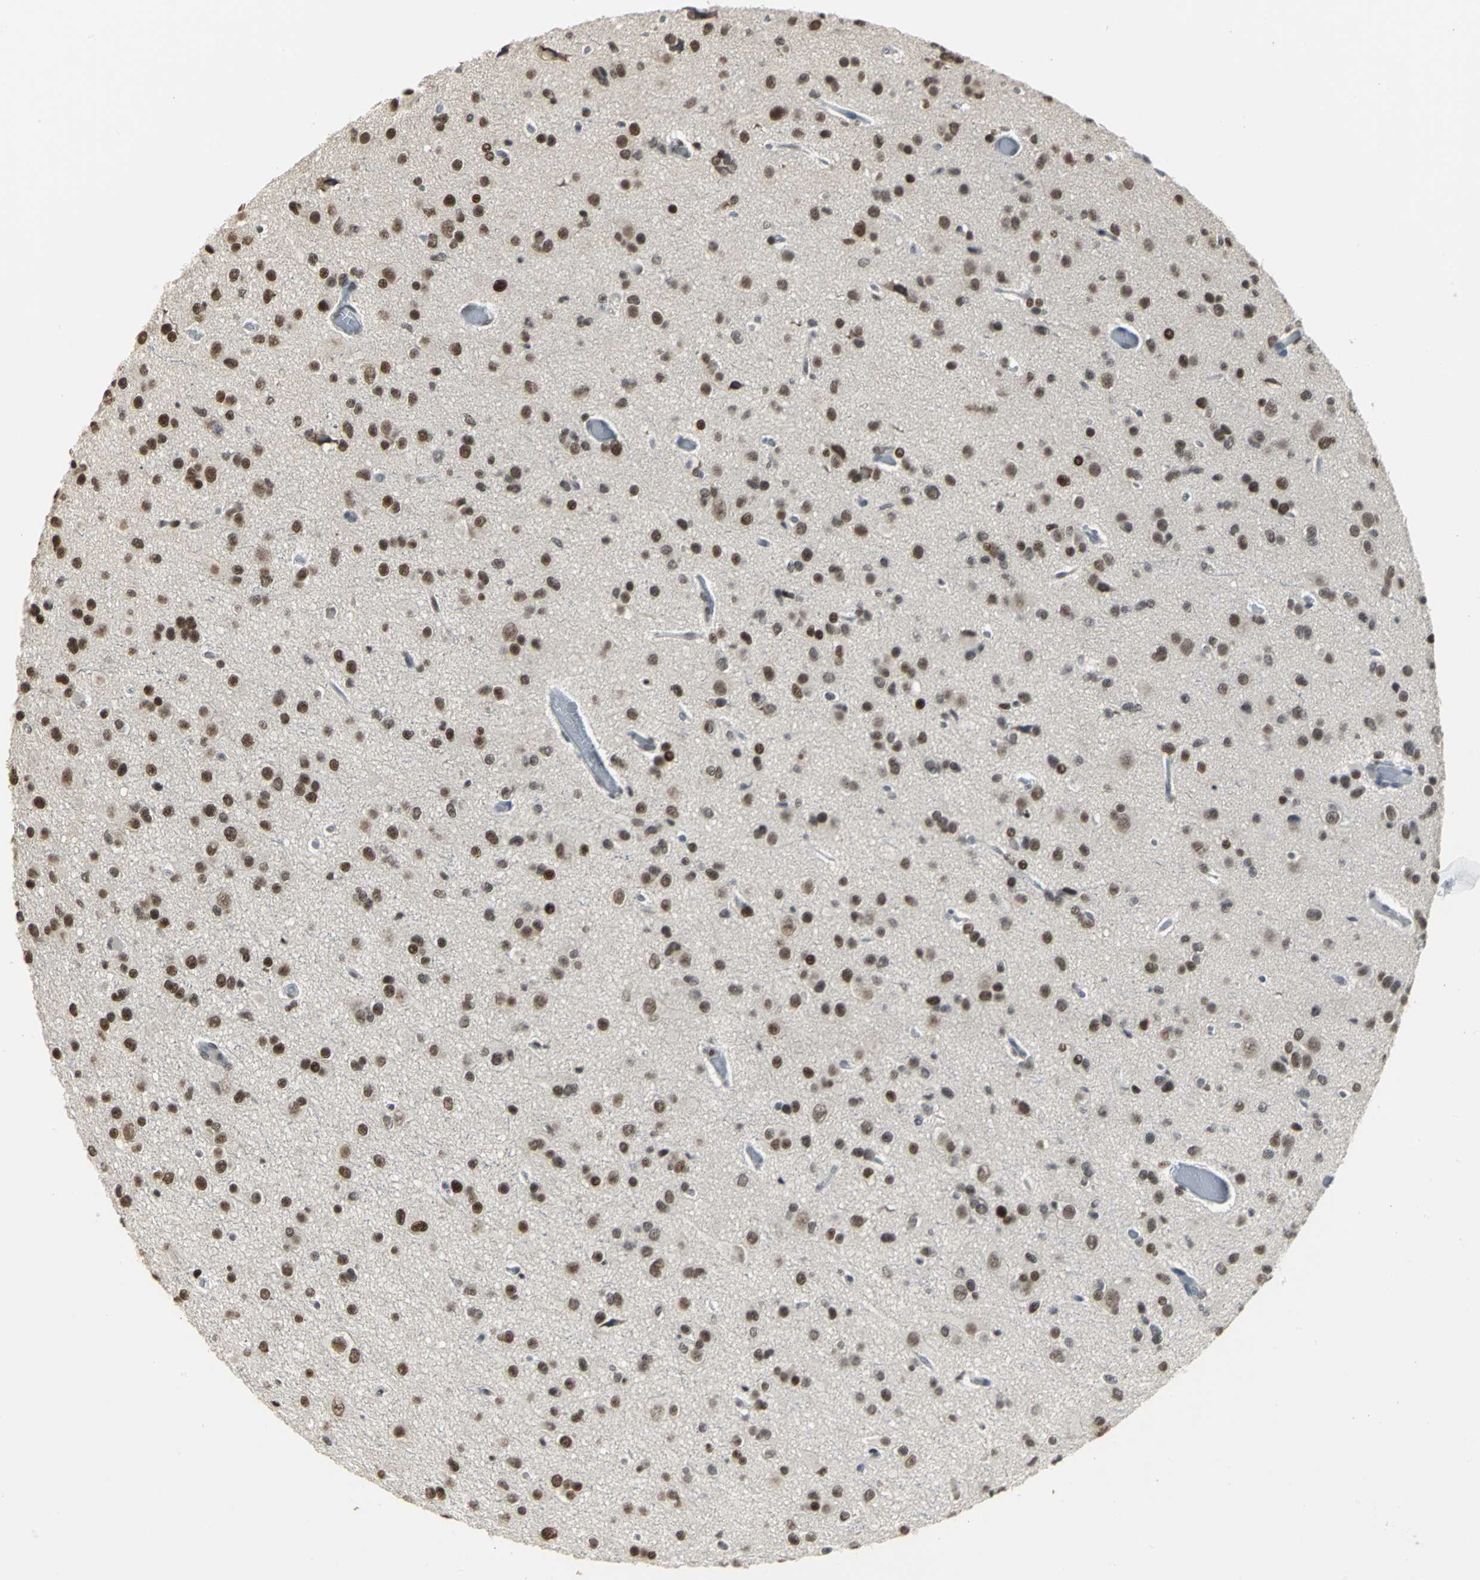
{"staining": {"intensity": "strong", "quantity": ">75%", "location": "nuclear"}, "tissue": "glioma", "cell_type": "Tumor cells", "image_type": "cancer", "snomed": [{"axis": "morphology", "description": "Glioma, malignant, Low grade"}, {"axis": "topography", "description": "Brain"}], "caption": "Immunohistochemistry image of neoplastic tissue: glioma stained using IHC demonstrates high levels of strong protein expression localized specifically in the nuclear of tumor cells, appearing as a nuclear brown color.", "gene": "CCDC88C", "patient": {"sex": "male", "age": 42}}